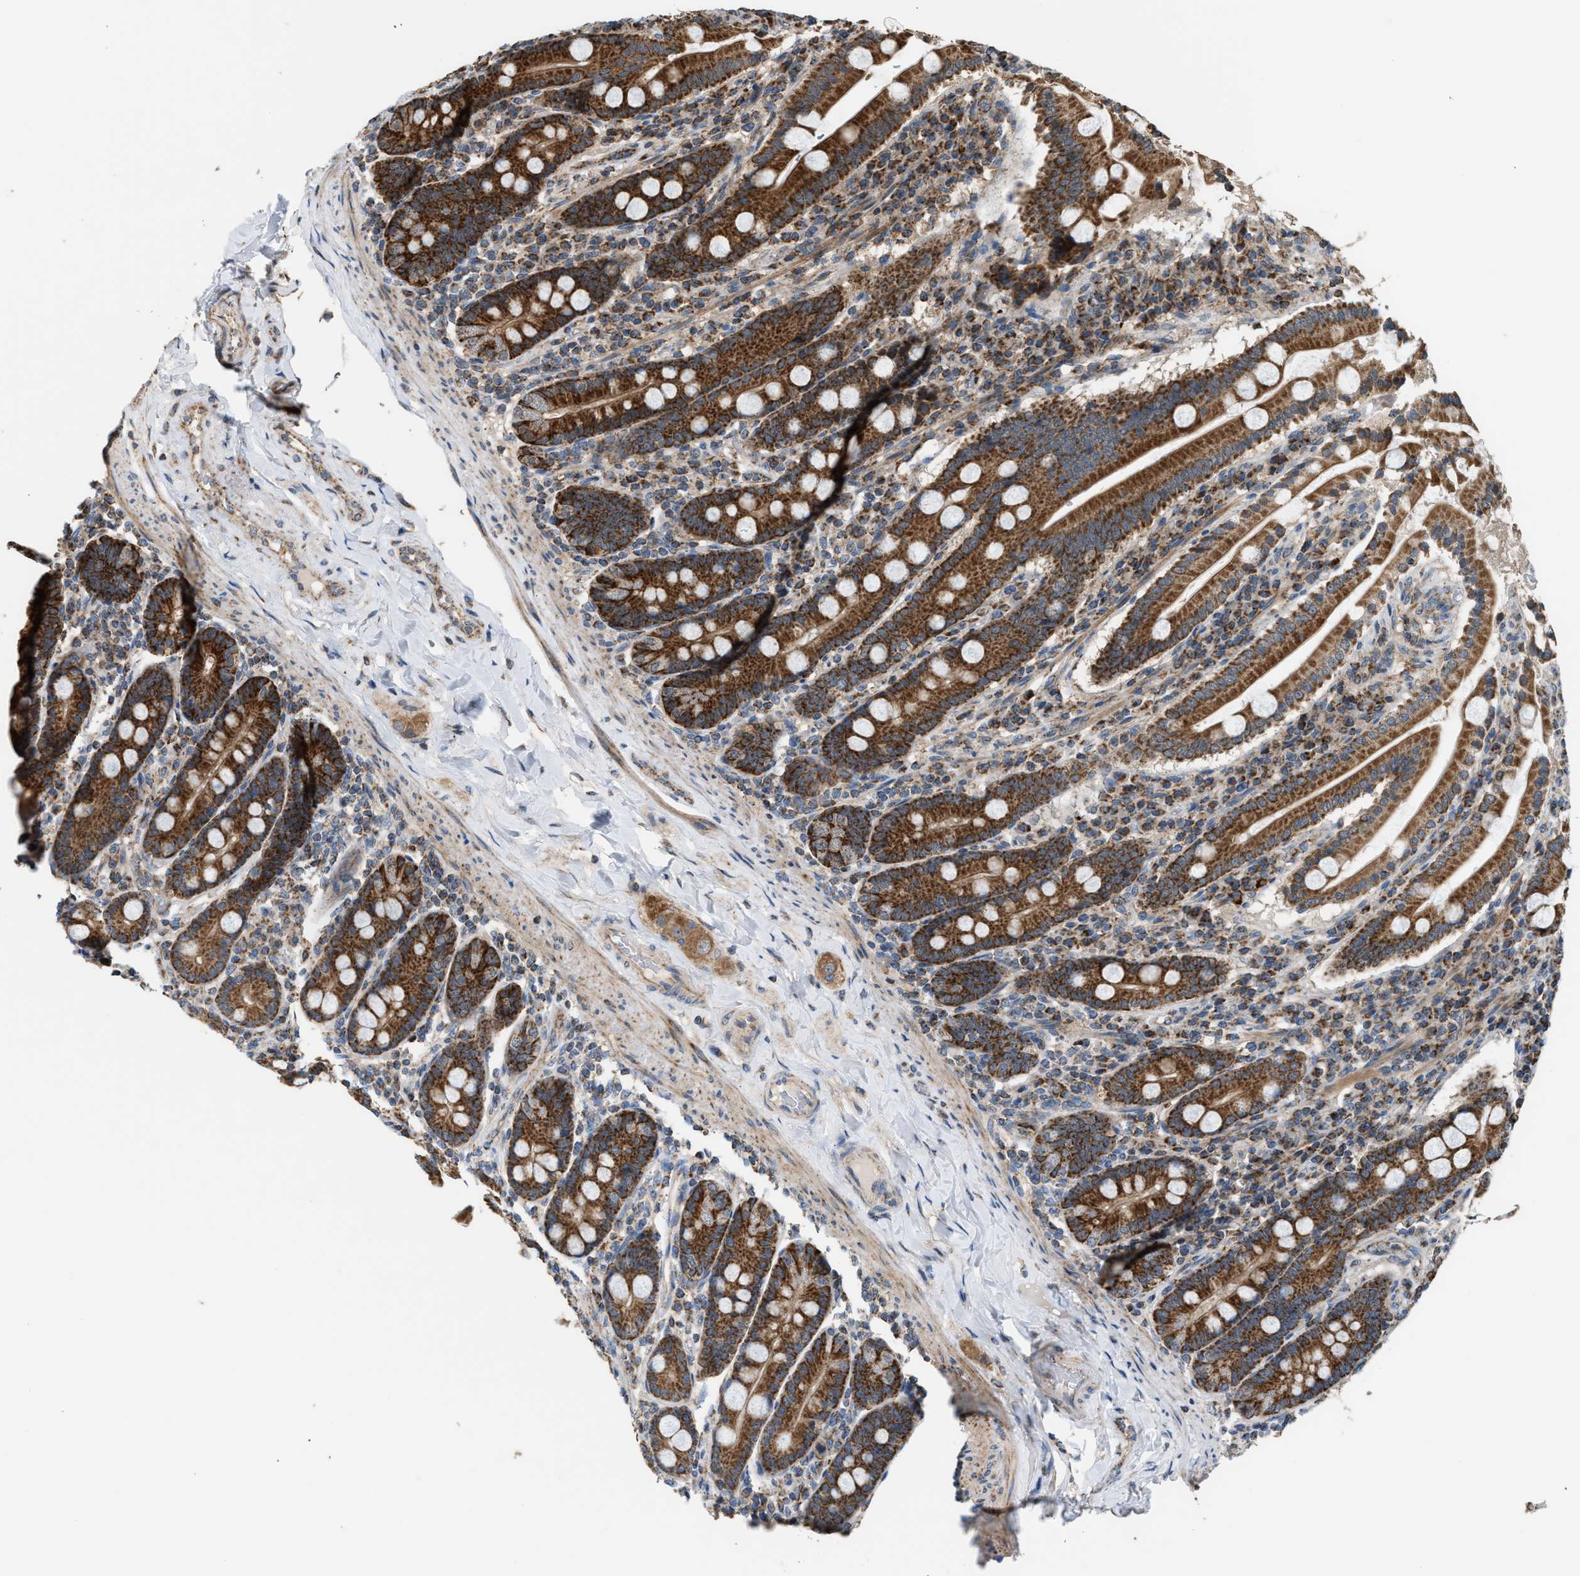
{"staining": {"intensity": "strong", "quantity": ">75%", "location": "cytoplasmic/membranous"}, "tissue": "duodenum", "cell_type": "Glandular cells", "image_type": "normal", "snomed": [{"axis": "morphology", "description": "Normal tissue, NOS"}, {"axis": "topography", "description": "Duodenum"}], "caption": "Immunohistochemical staining of normal human duodenum exhibits high levels of strong cytoplasmic/membranous expression in about >75% of glandular cells.", "gene": "SGSM2", "patient": {"sex": "male", "age": 50}}